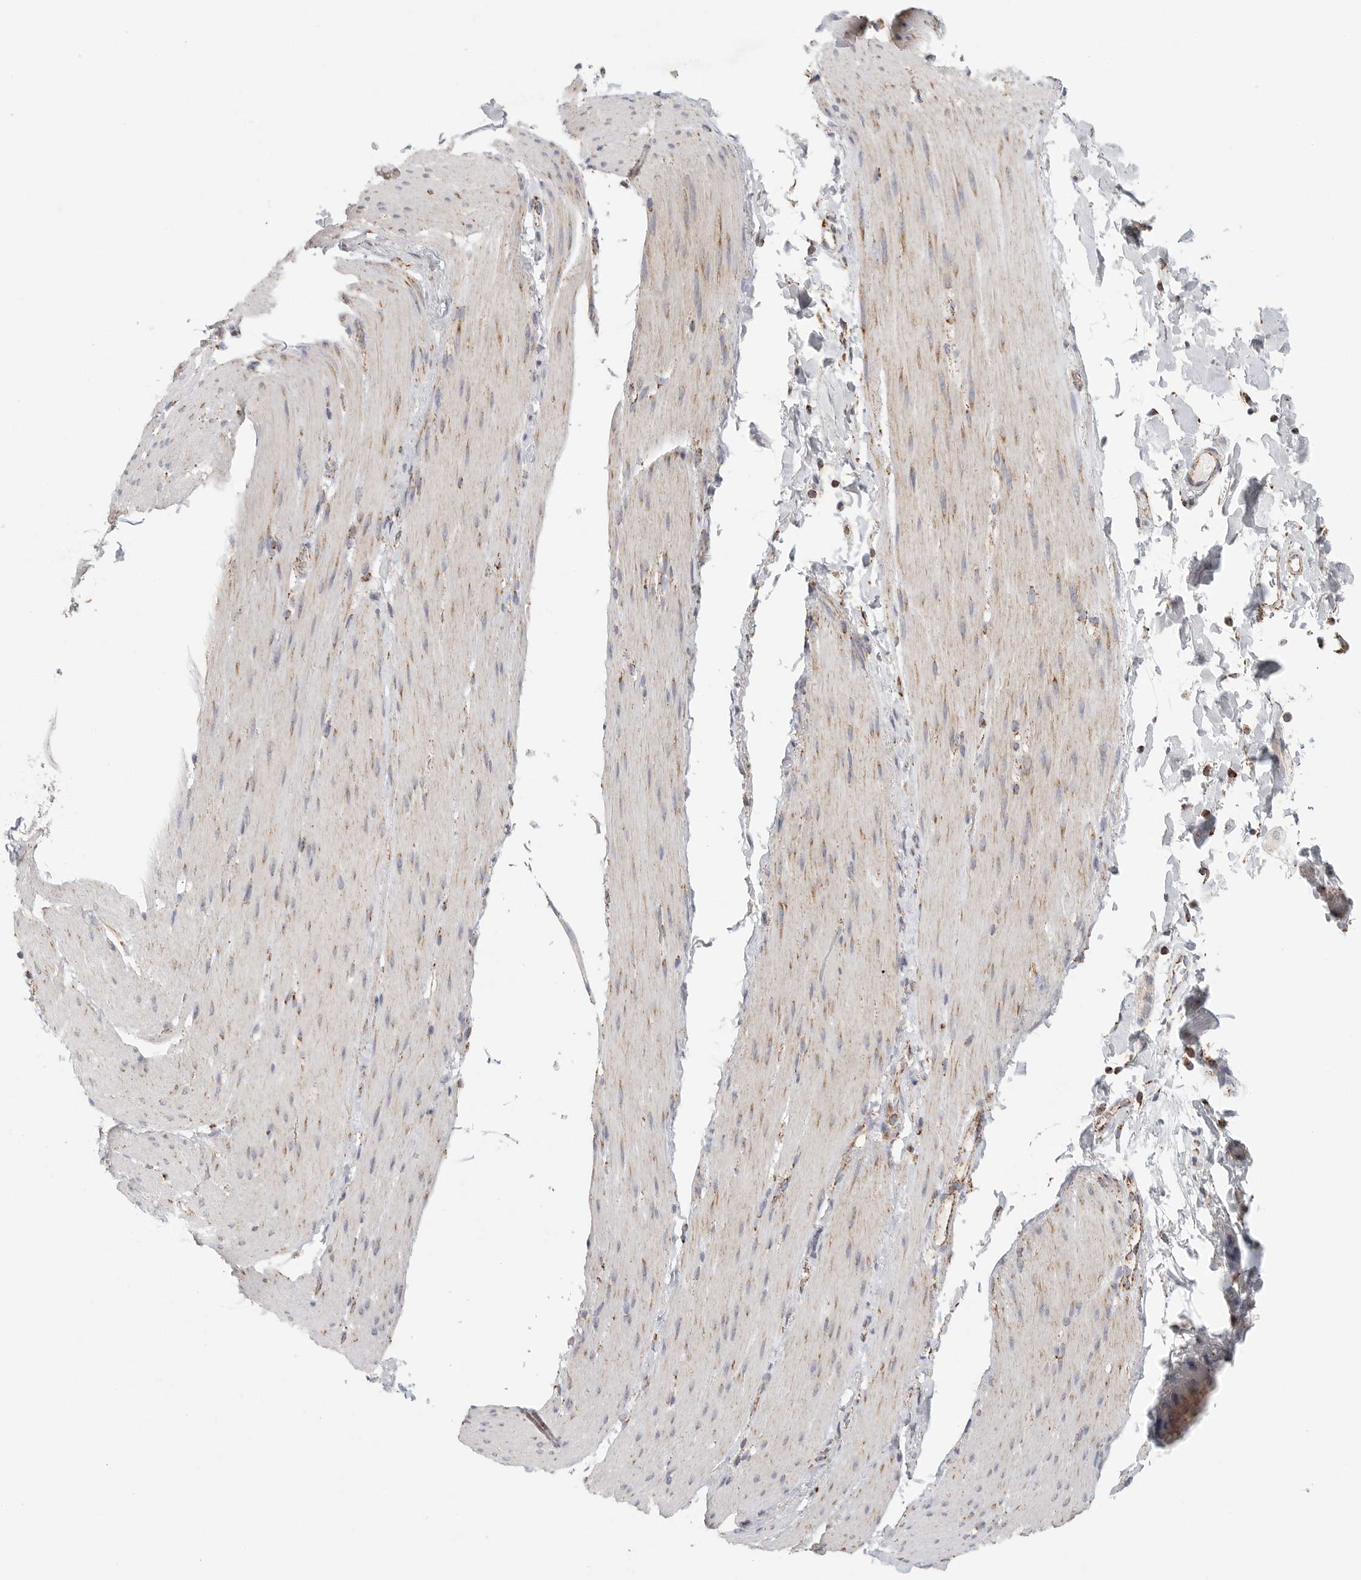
{"staining": {"intensity": "moderate", "quantity": "<25%", "location": "cytoplasmic/membranous"}, "tissue": "smooth muscle", "cell_type": "Smooth muscle cells", "image_type": "normal", "snomed": [{"axis": "morphology", "description": "Normal tissue, NOS"}, {"axis": "topography", "description": "Smooth muscle"}, {"axis": "topography", "description": "Small intestine"}], "caption": "The histopathology image displays immunohistochemical staining of normal smooth muscle. There is moderate cytoplasmic/membranous expression is present in approximately <25% of smooth muscle cells.", "gene": "SLC25A26", "patient": {"sex": "female", "age": 84}}